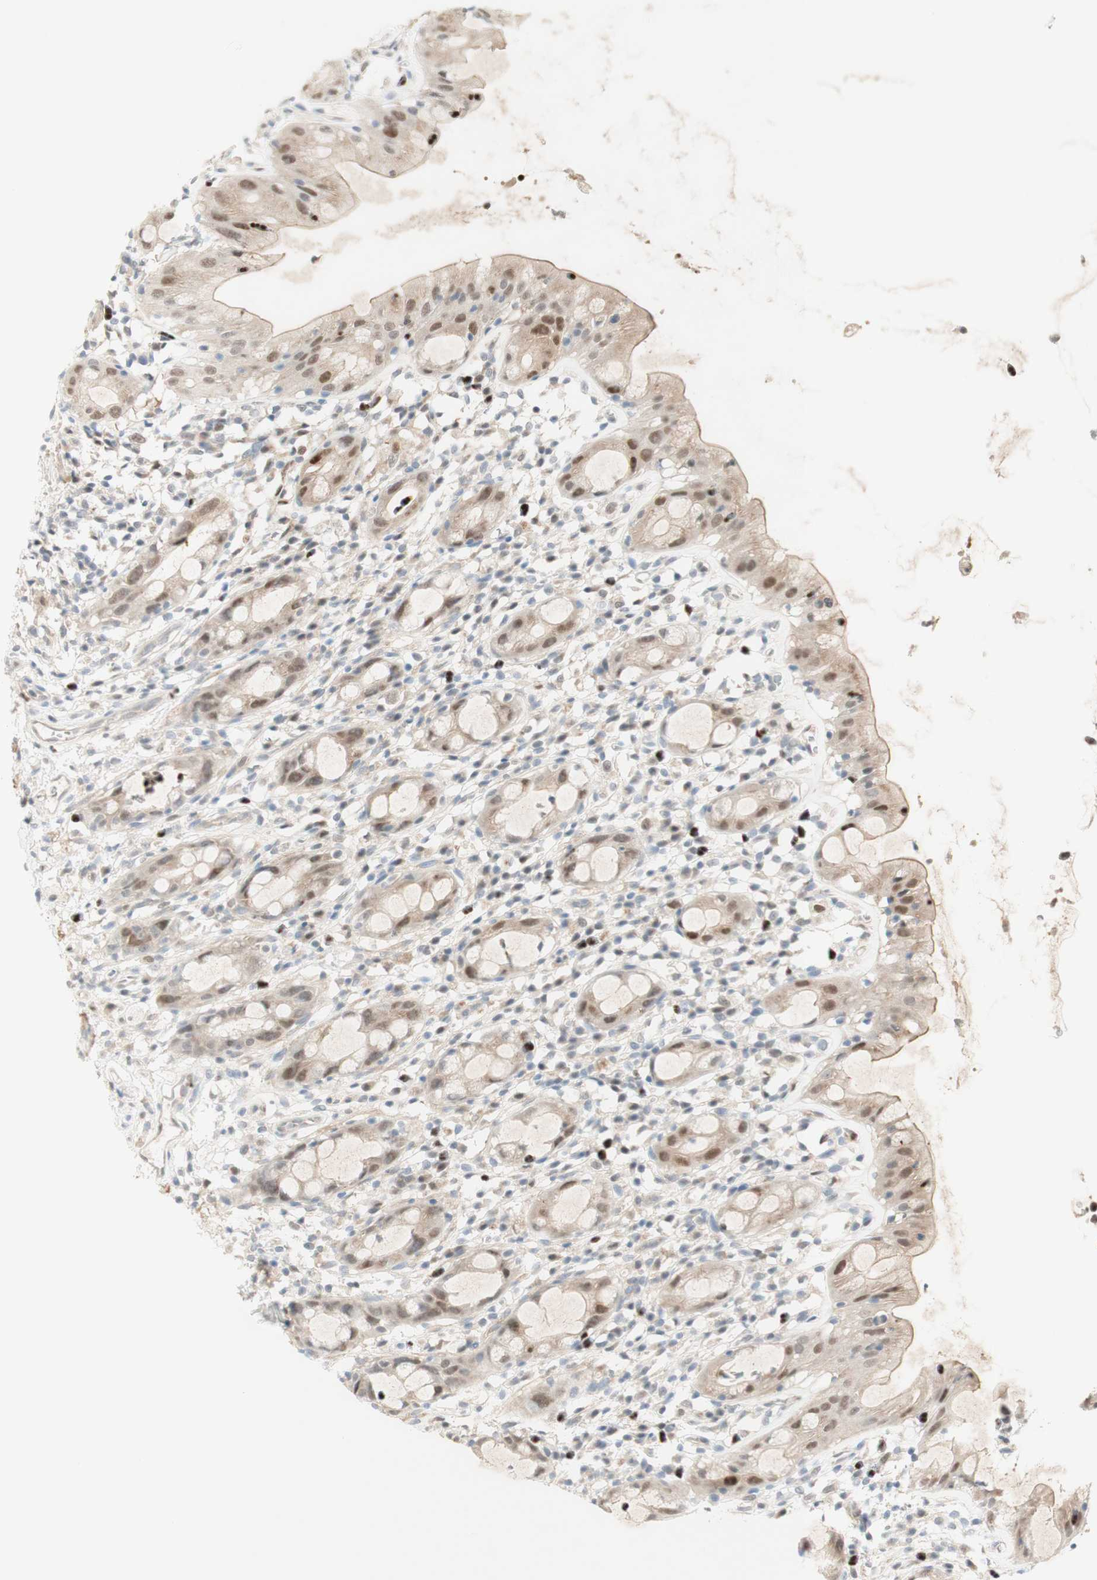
{"staining": {"intensity": "weak", "quantity": "25%-75%", "location": "cytoplasmic/membranous,nuclear"}, "tissue": "rectum", "cell_type": "Glandular cells", "image_type": "normal", "snomed": [{"axis": "morphology", "description": "Normal tissue, NOS"}, {"axis": "topography", "description": "Rectum"}], "caption": "Protein staining of benign rectum shows weak cytoplasmic/membranous,nuclear positivity in approximately 25%-75% of glandular cells.", "gene": "RFNG", "patient": {"sex": "male", "age": 44}}